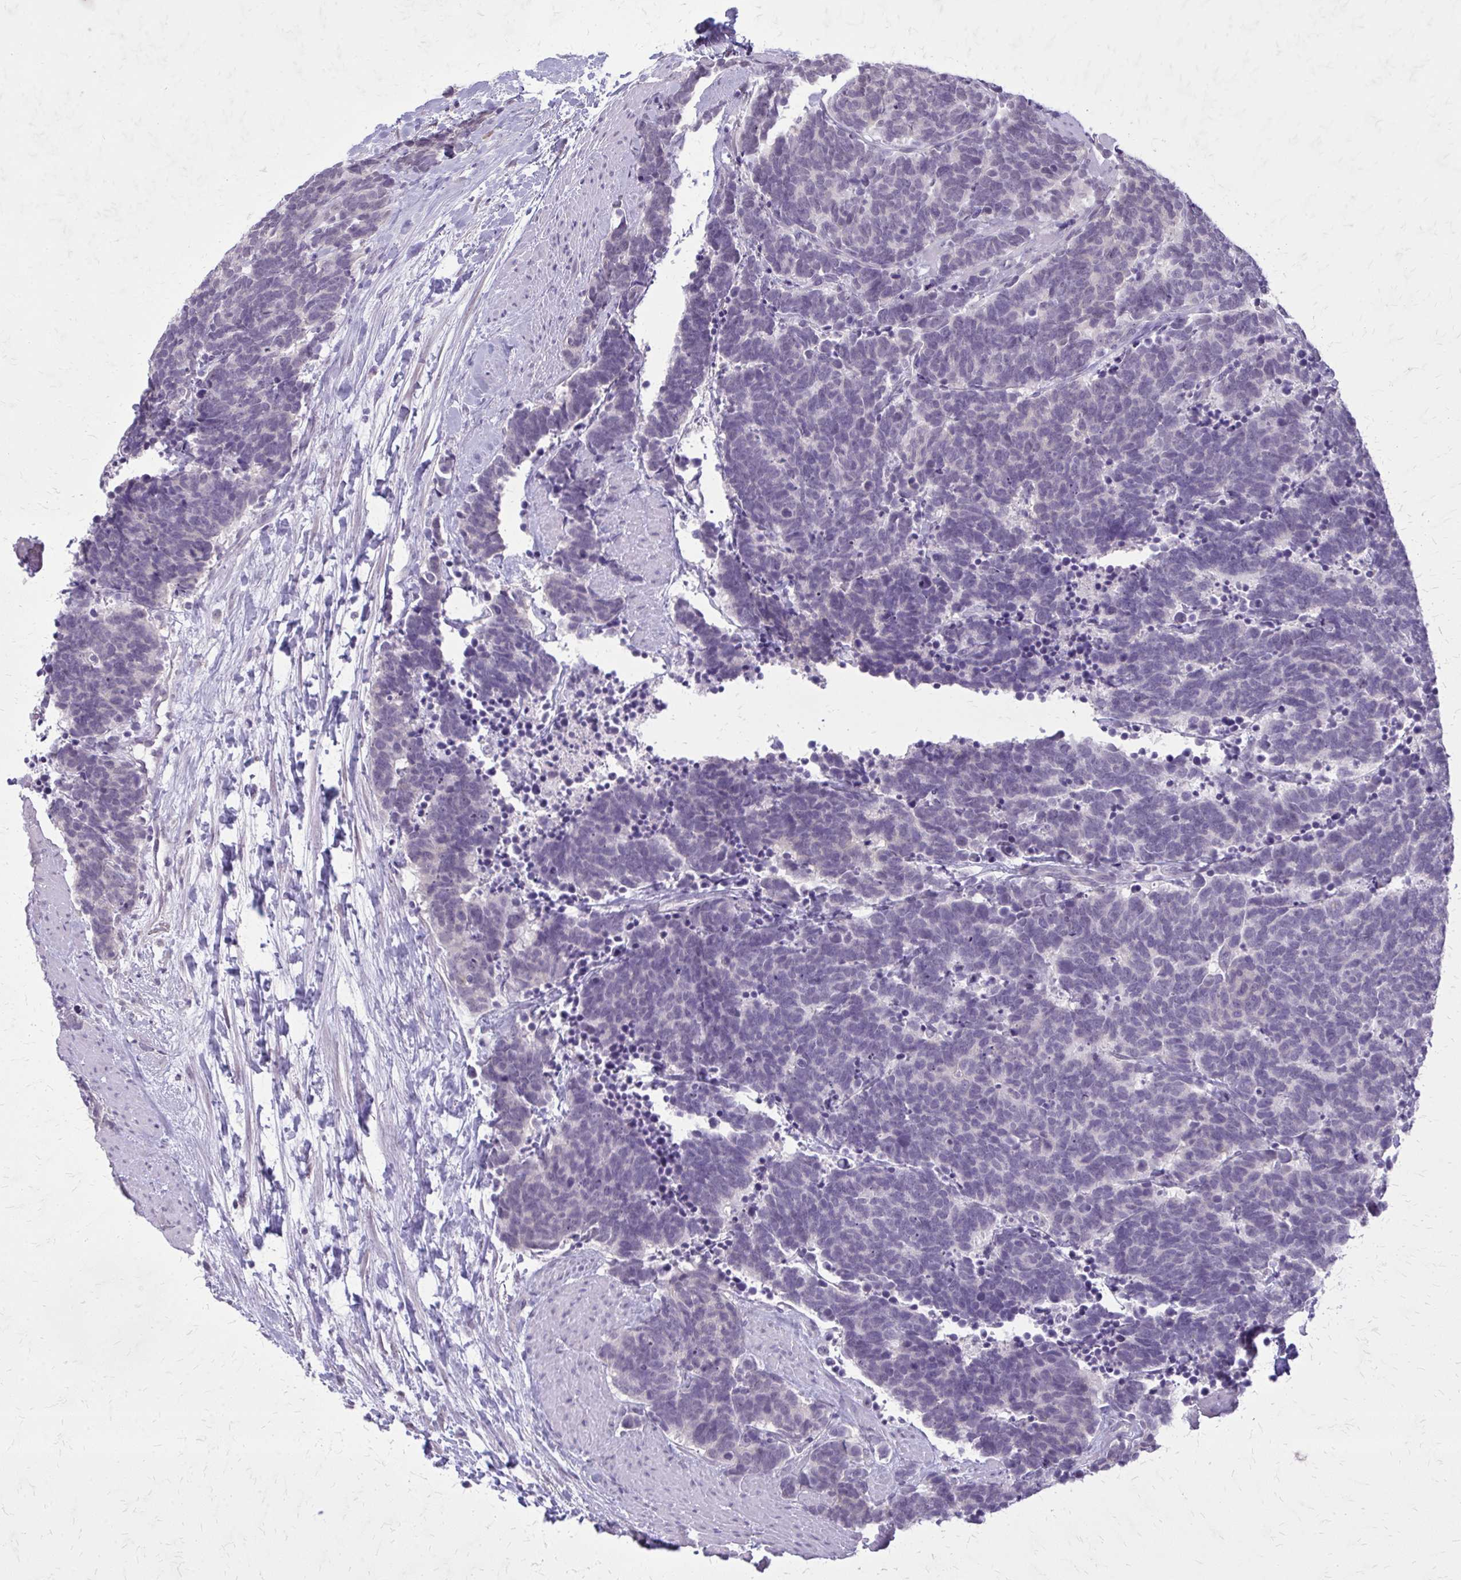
{"staining": {"intensity": "negative", "quantity": "none", "location": "none"}, "tissue": "carcinoid", "cell_type": "Tumor cells", "image_type": "cancer", "snomed": [{"axis": "morphology", "description": "Carcinoma, NOS"}, {"axis": "morphology", "description": "Carcinoid, malignant, NOS"}, {"axis": "topography", "description": "Prostate"}], "caption": "The photomicrograph displays no significant positivity in tumor cells of carcinoid.", "gene": "PLCB1", "patient": {"sex": "male", "age": 57}}